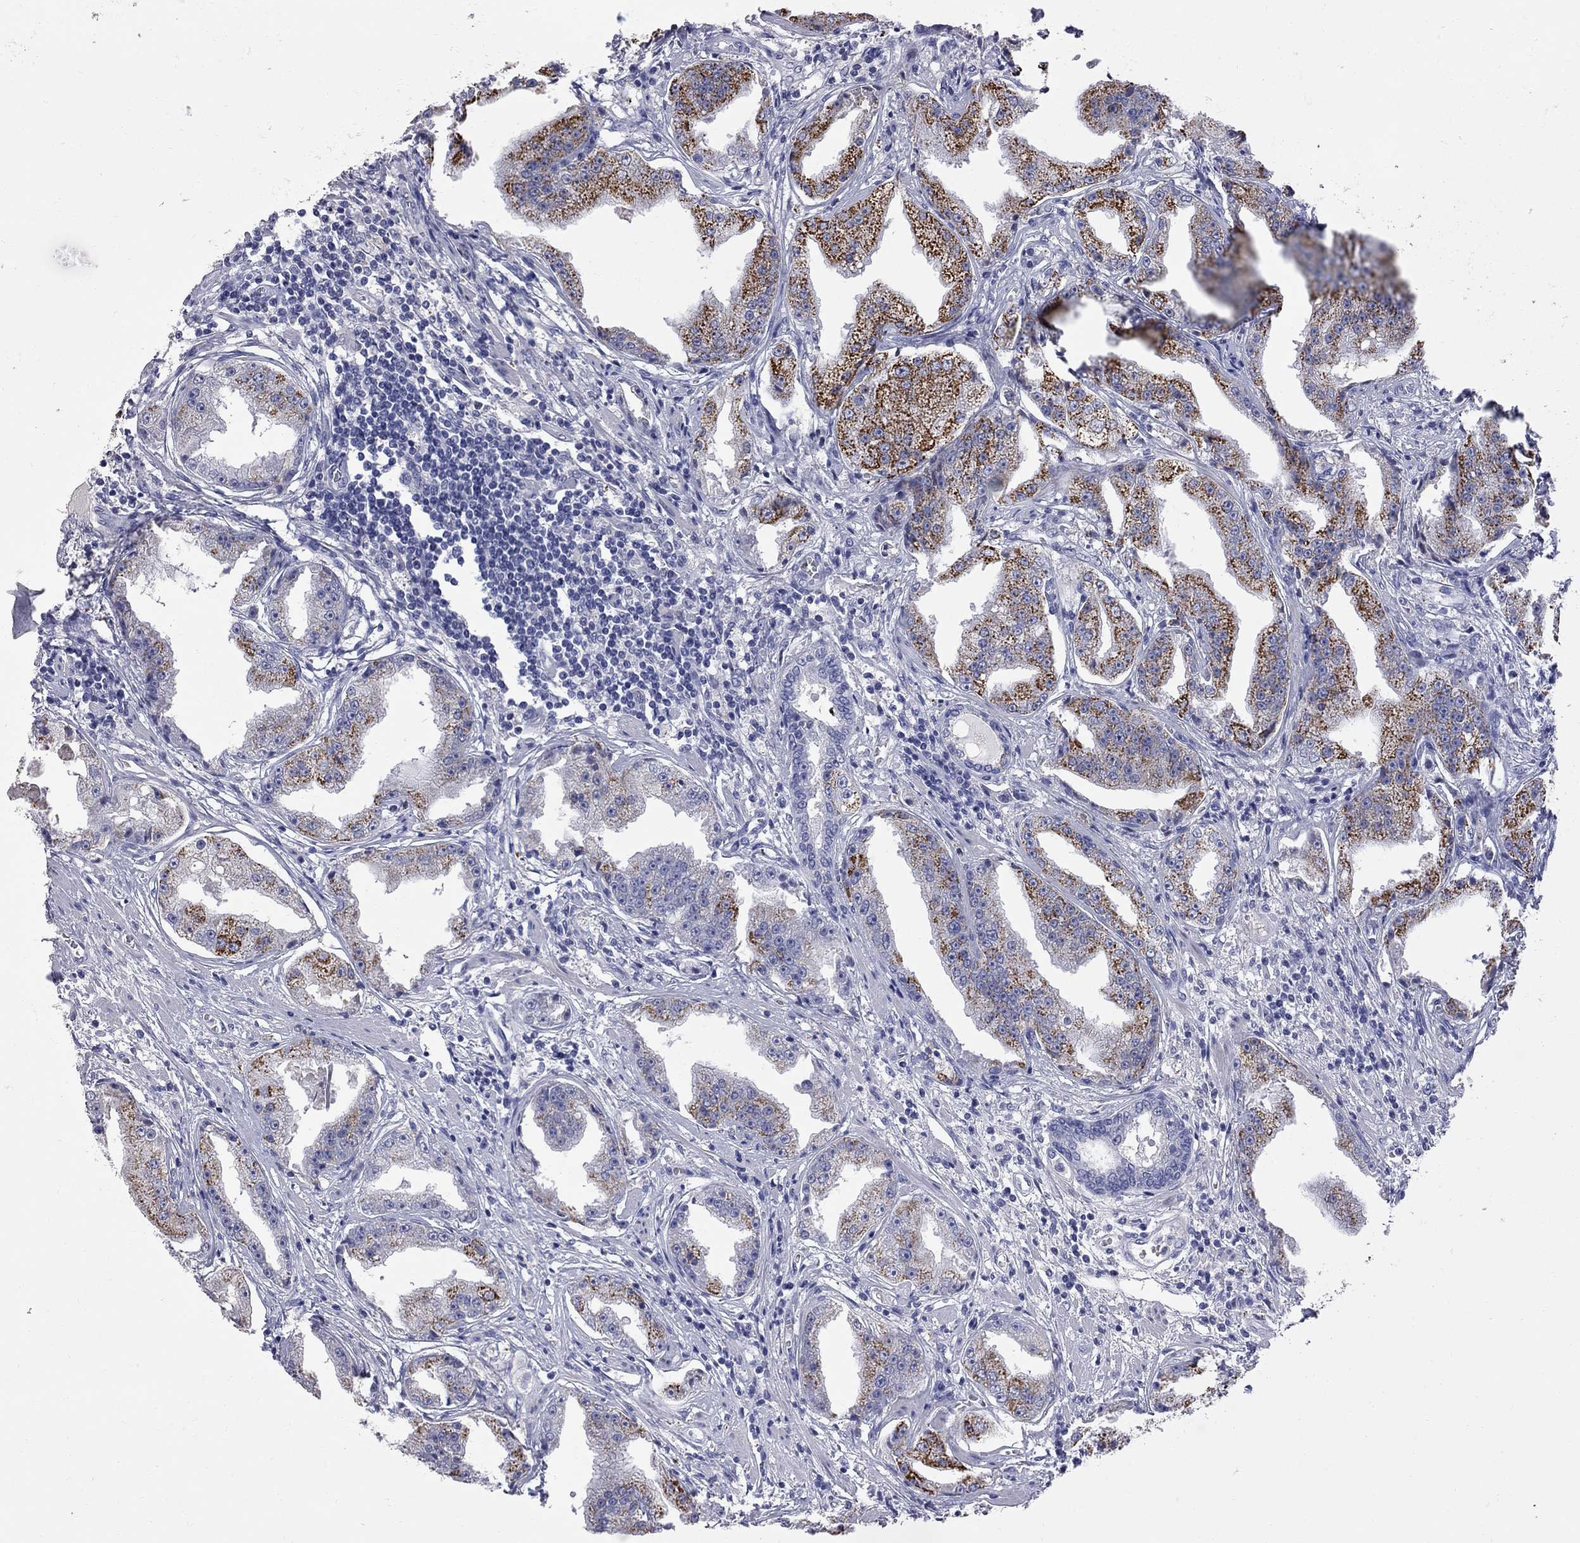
{"staining": {"intensity": "strong", "quantity": "25%-75%", "location": "cytoplasmic/membranous"}, "tissue": "prostate cancer", "cell_type": "Tumor cells", "image_type": "cancer", "snomed": [{"axis": "morphology", "description": "Adenocarcinoma, Low grade"}, {"axis": "topography", "description": "Prostate"}], "caption": "The immunohistochemical stain highlights strong cytoplasmic/membranous staining in tumor cells of prostate cancer tissue. The staining is performed using DAB brown chromogen to label protein expression. The nuclei are counter-stained blue using hematoxylin.", "gene": "FAM221B", "patient": {"sex": "male", "age": 62}}